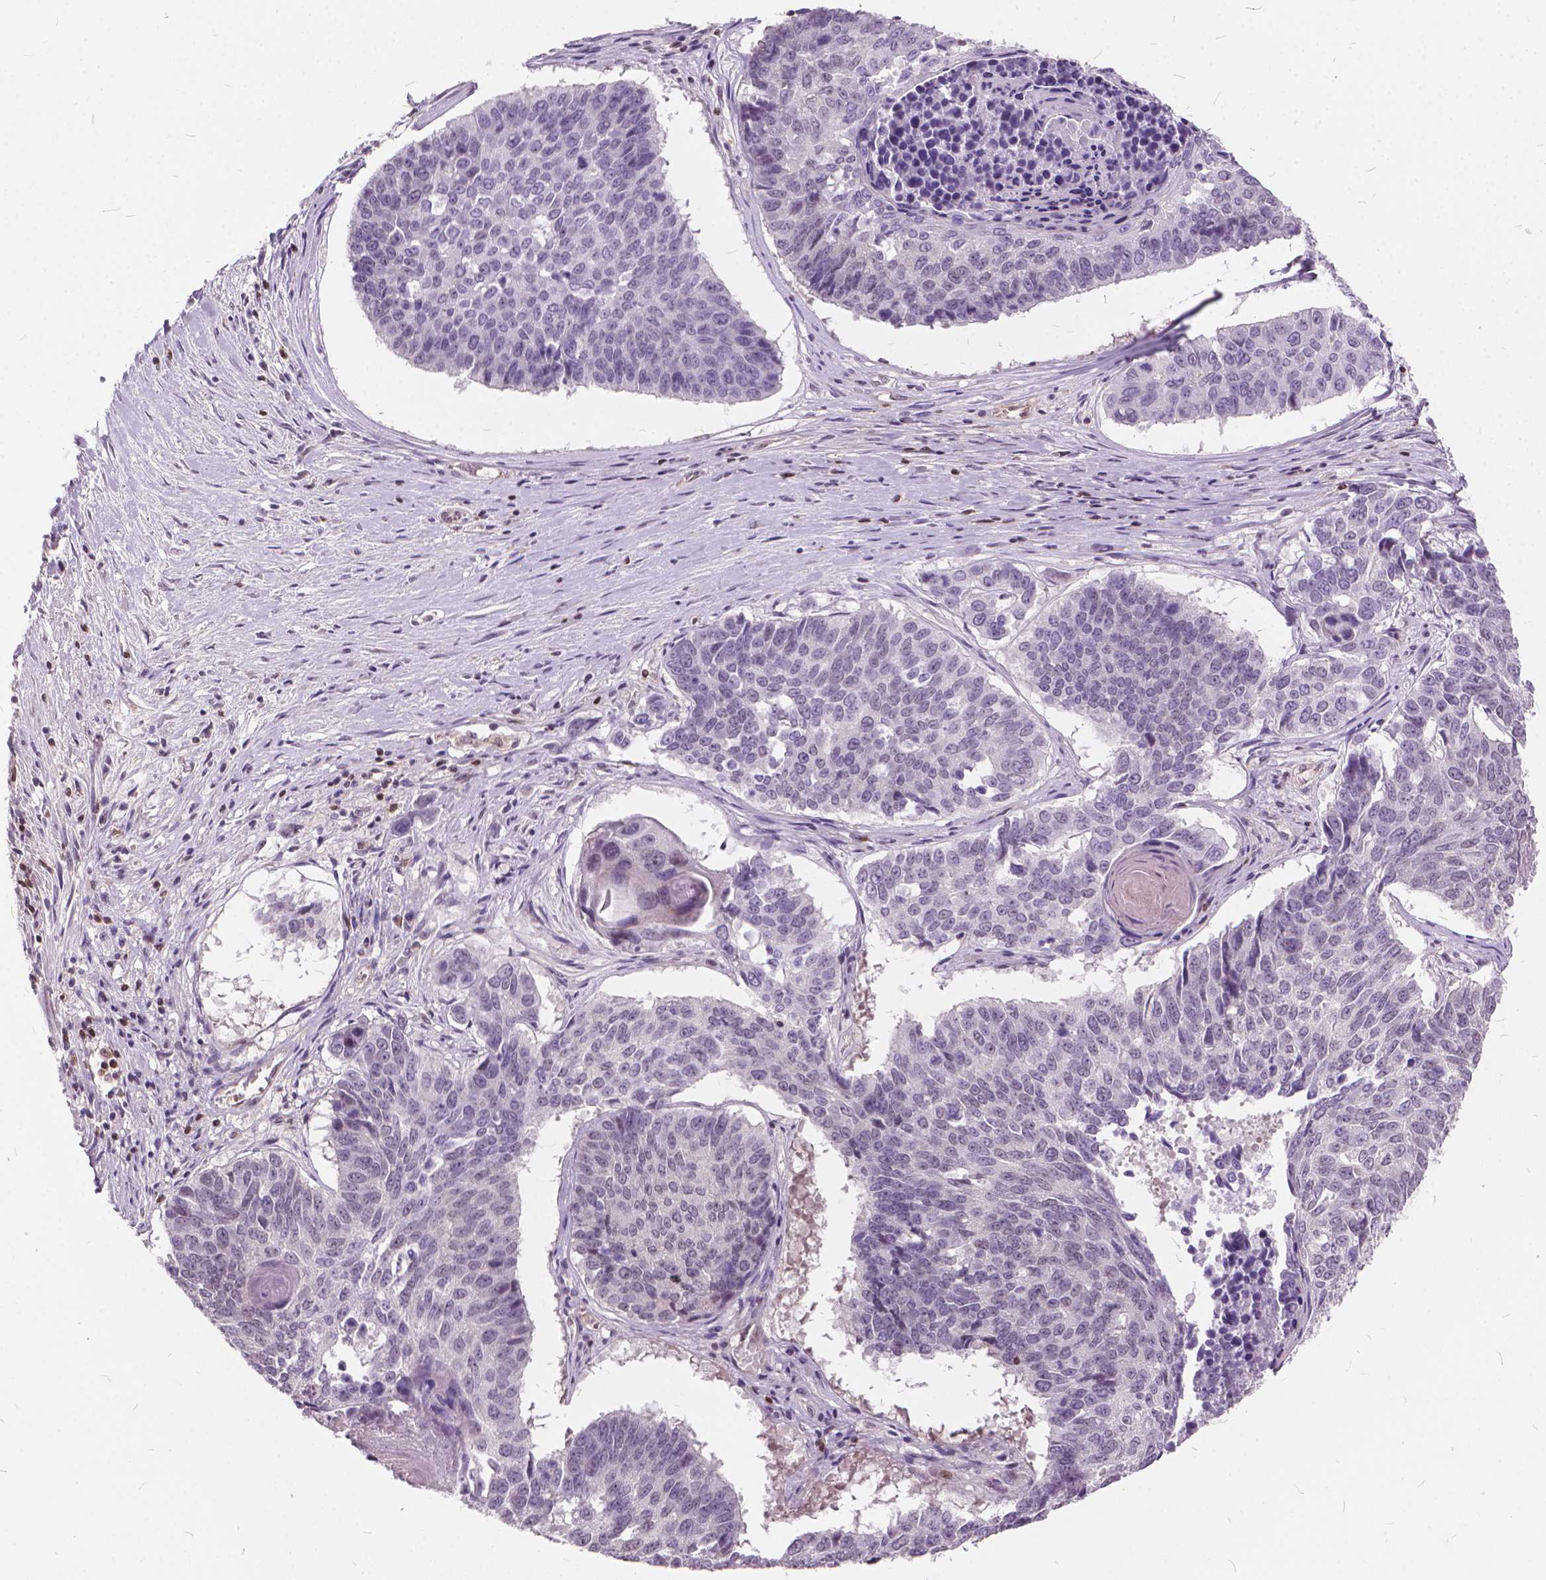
{"staining": {"intensity": "negative", "quantity": "none", "location": "none"}, "tissue": "lung cancer", "cell_type": "Tumor cells", "image_type": "cancer", "snomed": [{"axis": "morphology", "description": "Squamous cell carcinoma, NOS"}, {"axis": "topography", "description": "Lung"}], "caption": "The IHC micrograph has no significant staining in tumor cells of squamous cell carcinoma (lung) tissue.", "gene": "STAT5B", "patient": {"sex": "male", "age": 73}}